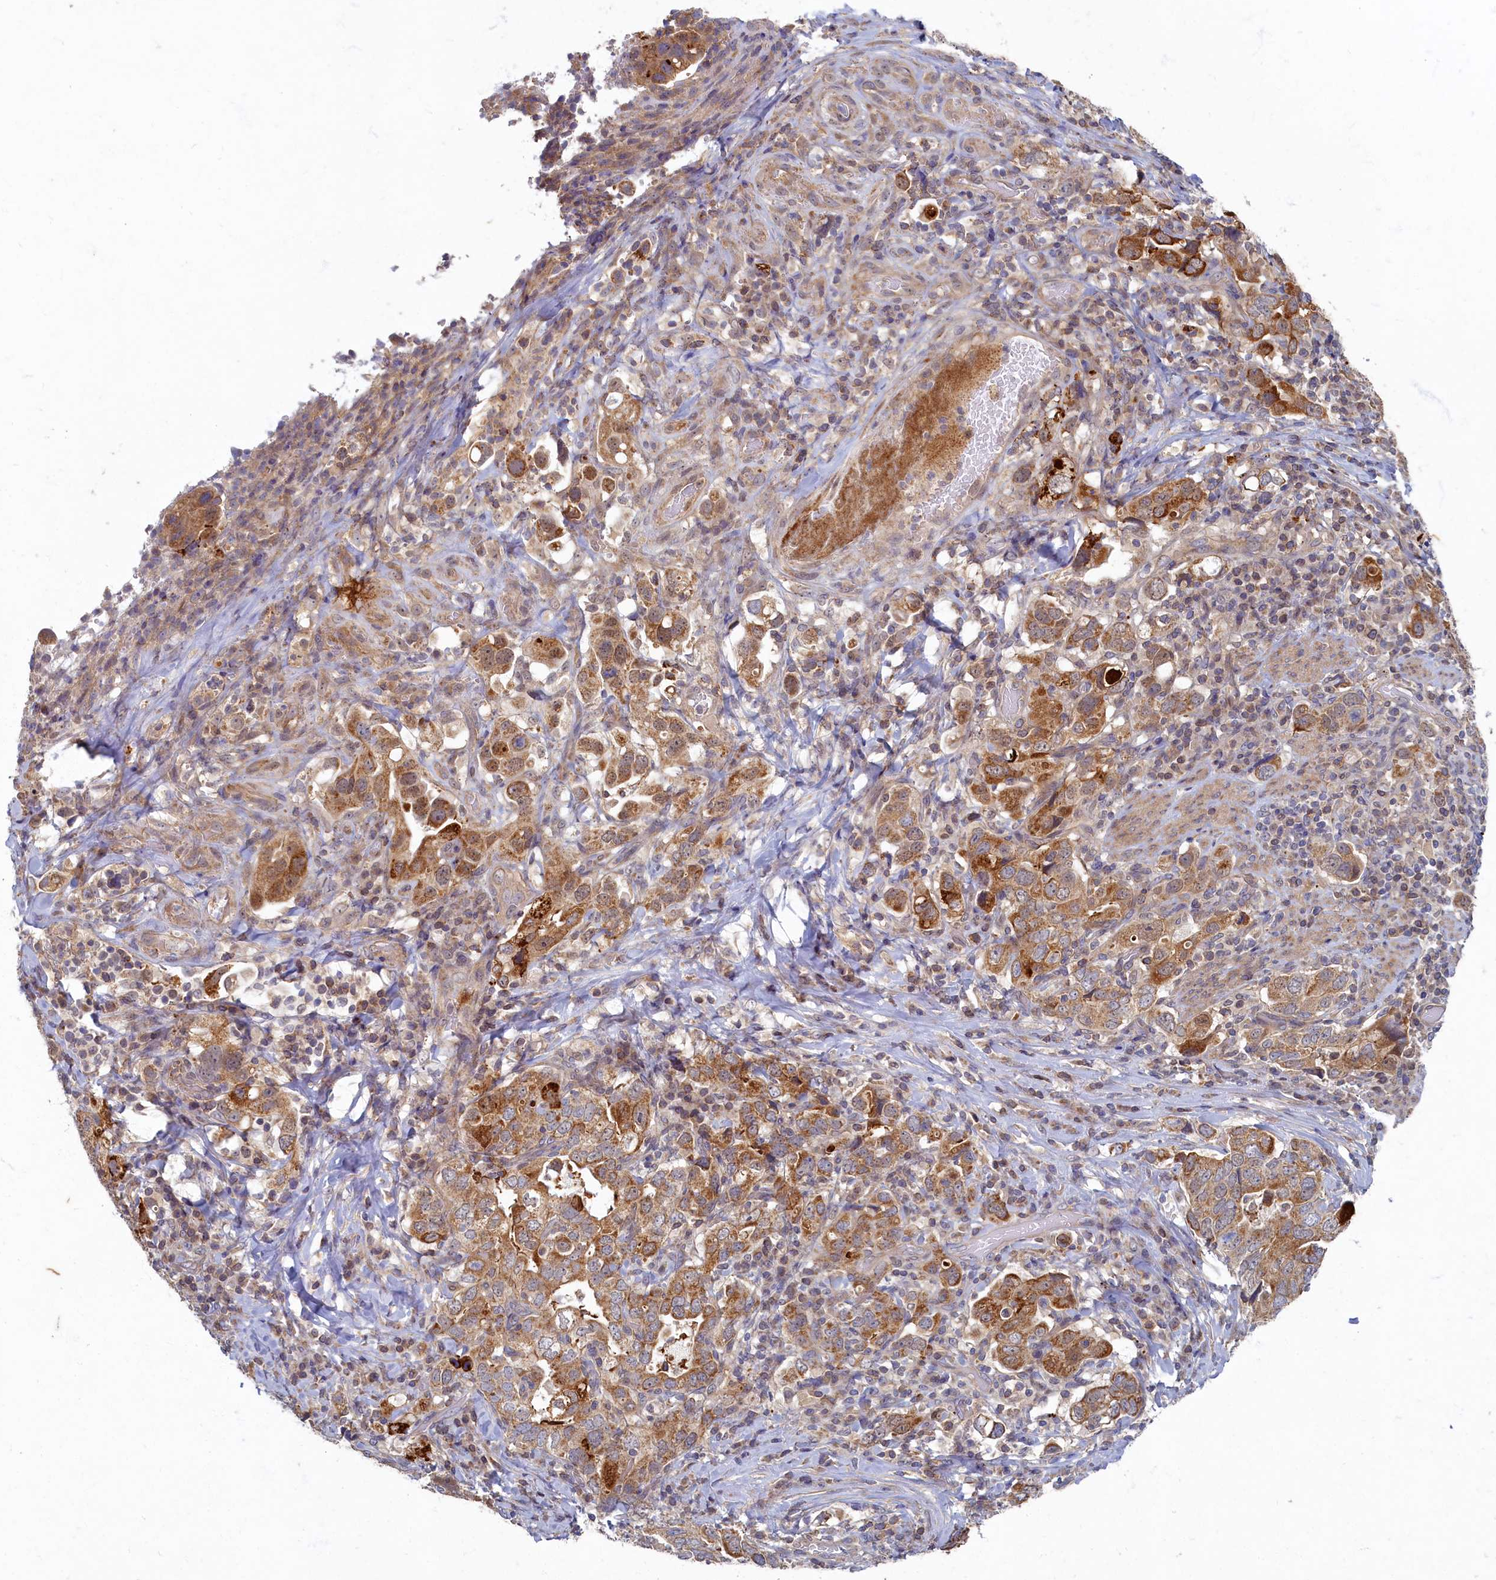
{"staining": {"intensity": "moderate", "quantity": ">75%", "location": "cytoplasmic/membranous"}, "tissue": "stomach cancer", "cell_type": "Tumor cells", "image_type": "cancer", "snomed": [{"axis": "morphology", "description": "Adenocarcinoma, NOS"}, {"axis": "topography", "description": "Stomach, upper"}], "caption": "There is medium levels of moderate cytoplasmic/membranous staining in tumor cells of stomach adenocarcinoma, as demonstrated by immunohistochemical staining (brown color).", "gene": "WDR59", "patient": {"sex": "male", "age": 62}}